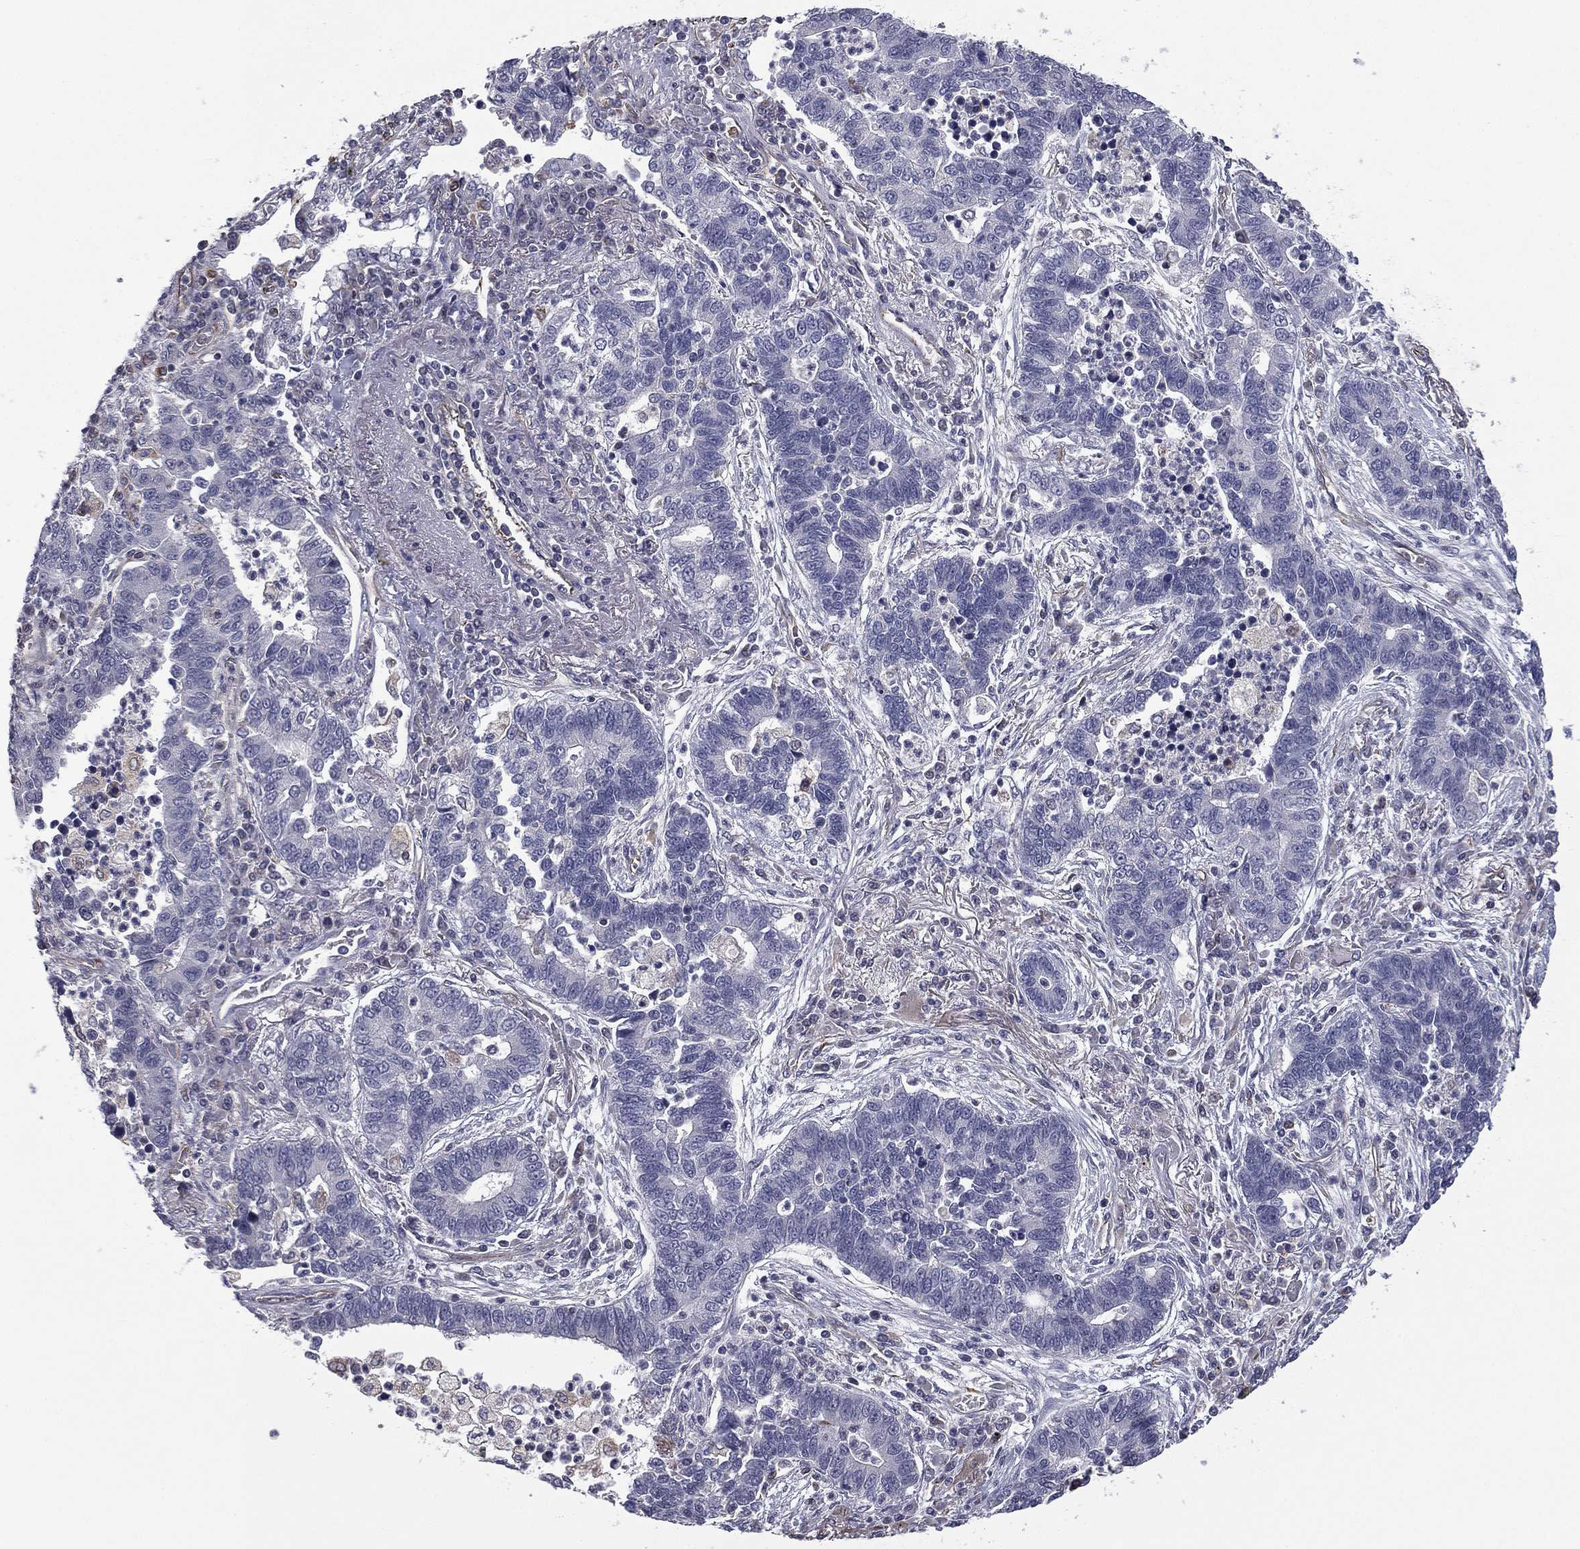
{"staining": {"intensity": "negative", "quantity": "none", "location": "none"}, "tissue": "lung cancer", "cell_type": "Tumor cells", "image_type": "cancer", "snomed": [{"axis": "morphology", "description": "Adenocarcinoma, NOS"}, {"axis": "topography", "description": "Lung"}], "caption": "Micrograph shows no protein positivity in tumor cells of adenocarcinoma (lung) tissue. (DAB IHC visualized using brightfield microscopy, high magnification).", "gene": "SCUBE1", "patient": {"sex": "female", "age": 57}}